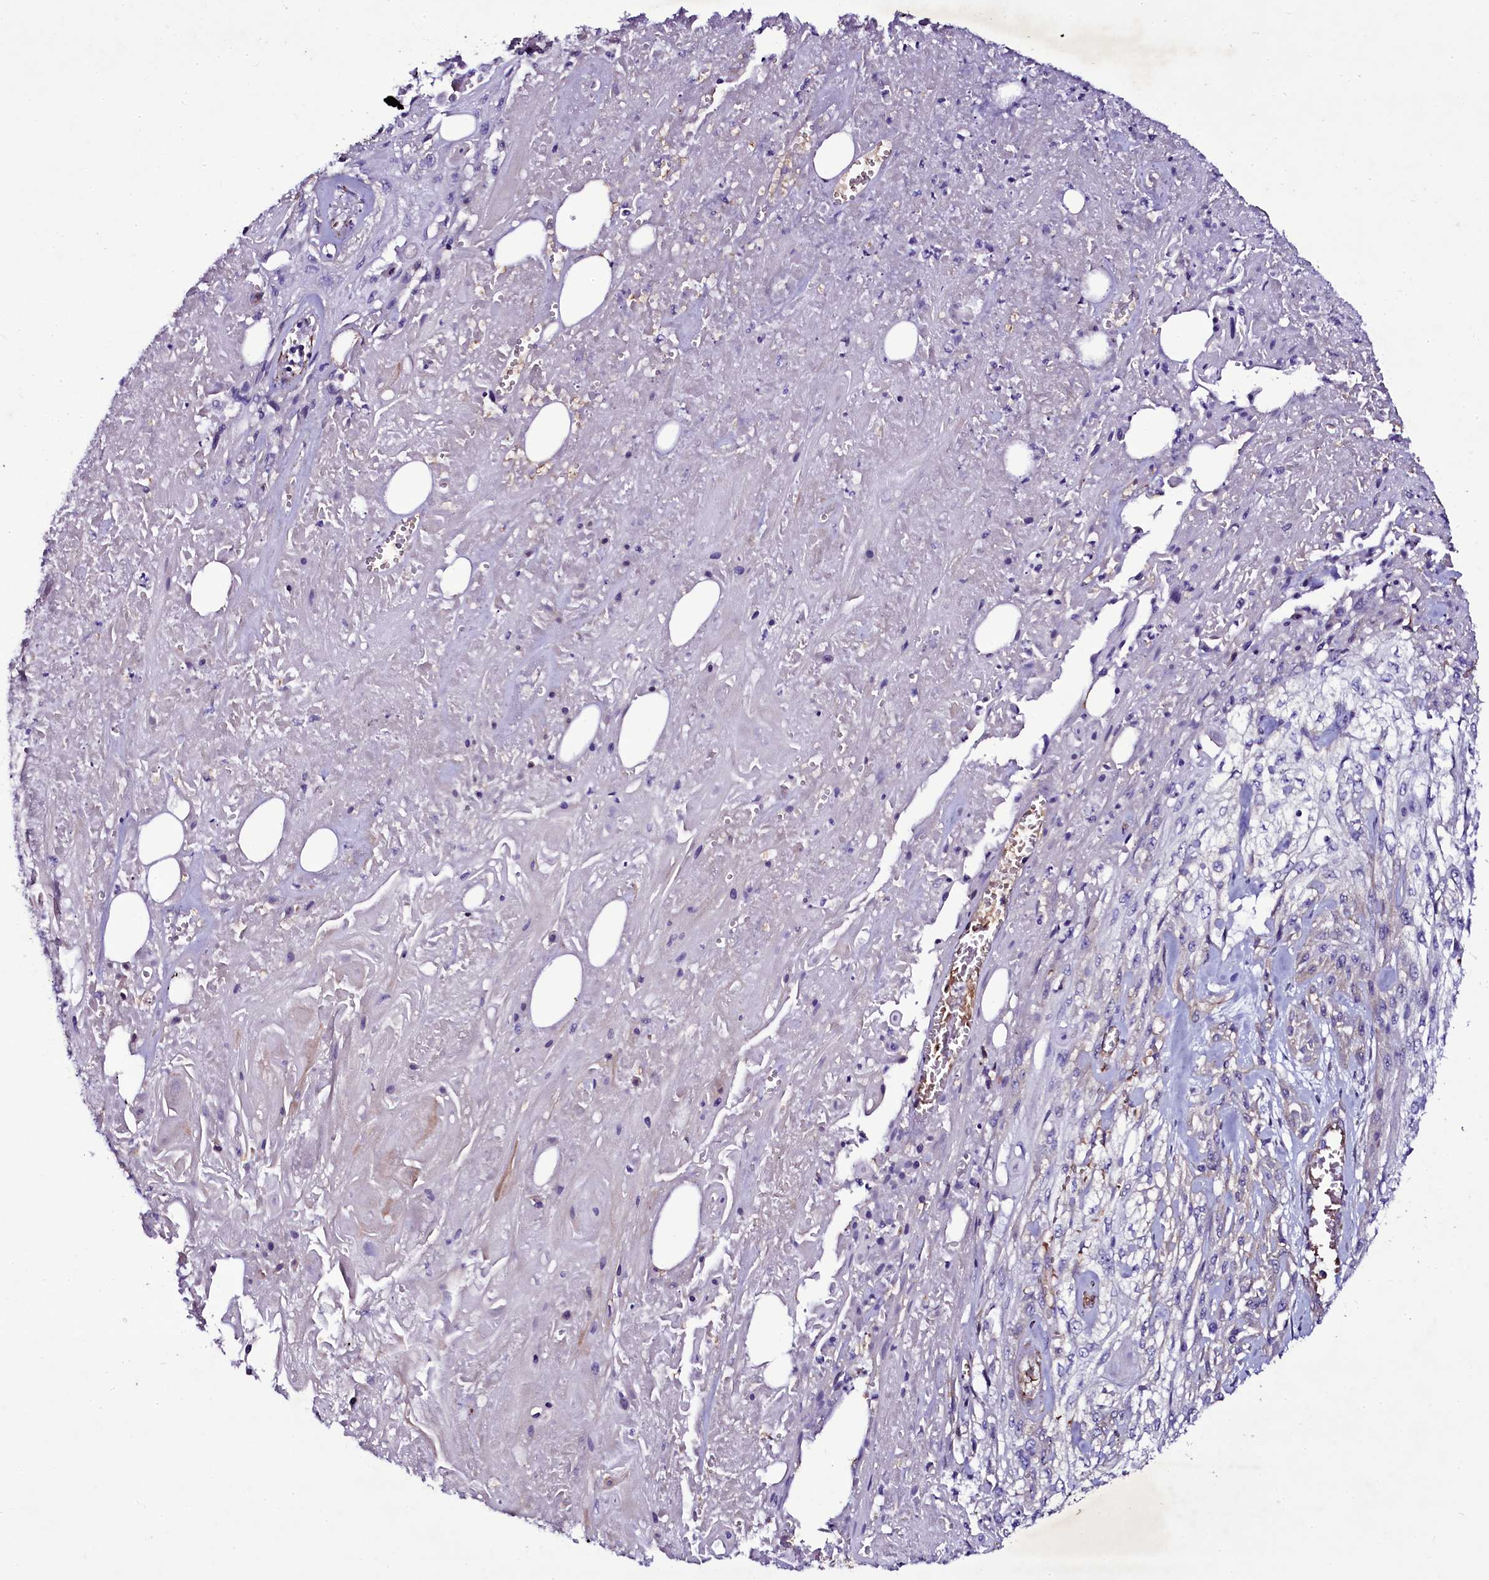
{"staining": {"intensity": "negative", "quantity": "none", "location": "none"}, "tissue": "skin cancer", "cell_type": "Tumor cells", "image_type": "cancer", "snomed": [{"axis": "morphology", "description": "Squamous cell carcinoma, NOS"}, {"axis": "morphology", "description": "Squamous cell carcinoma, metastatic, NOS"}, {"axis": "topography", "description": "Skin"}, {"axis": "topography", "description": "Lymph node"}], "caption": "A high-resolution image shows immunohistochemistry (IHC) staining of skin cancer (metastatic squamous cell carcinoma), which reveals no significant expression in tumor cells. The staining is performed using DAB brown chromogen with nuclei counter-stained in using hematoxylin.", "gene": "MEX3C", "patient": {"sex": "male", "age": 75}}